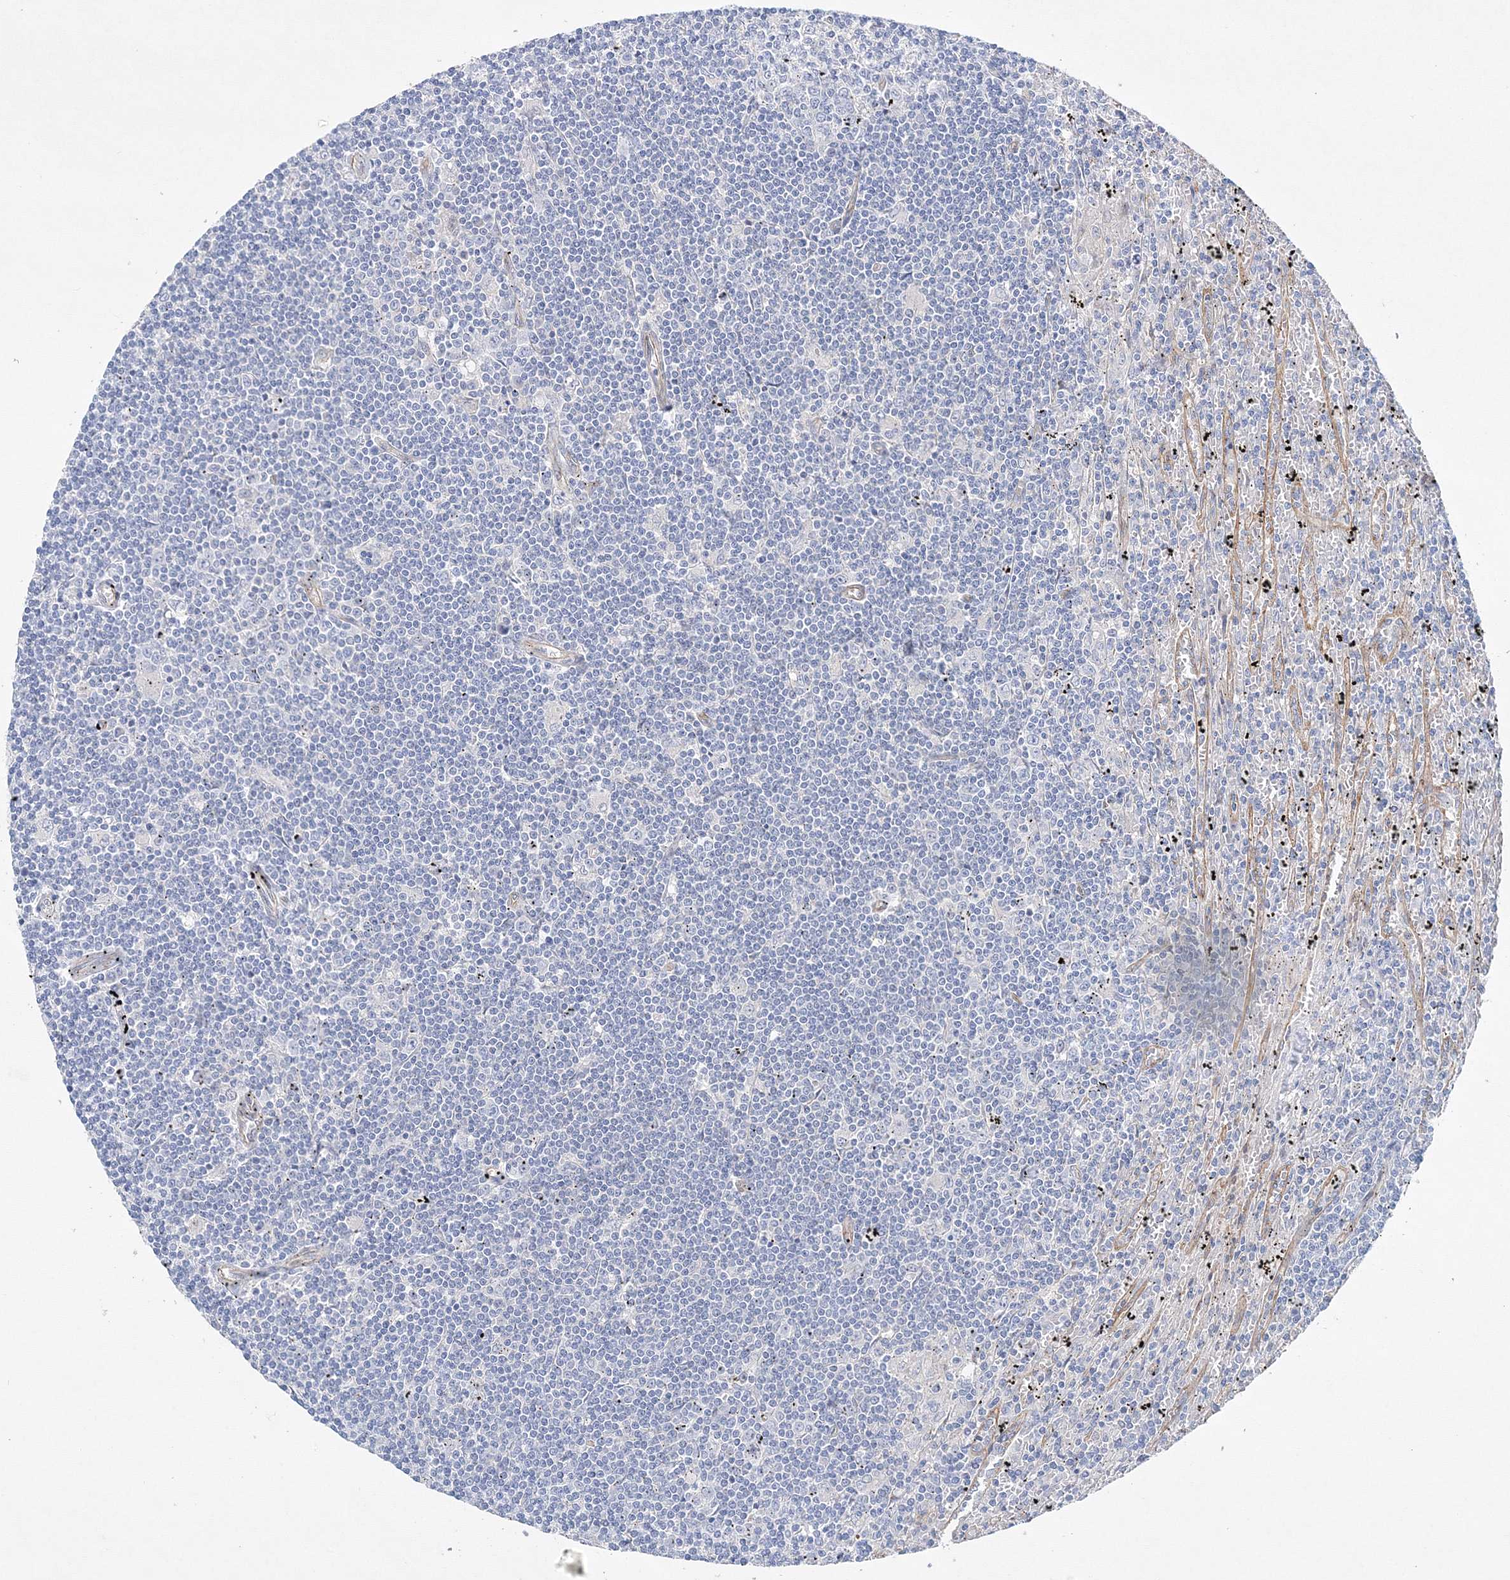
{"staining": {"intensity": "negative", "quantity": "none", "location": "none"}, "tissue": "lymphoma", "cell_type": "Tumor cells", "image_type": "cancer", "snomed": [{"axis": "morphology", "description": "Malignant lymphoma, non-Hodgkin's type, Low grade"}, {"axis": "topography", "description": "Spleen"}], "caption": "Immunohistochemical staining of lymphoma shows no significant staining in tumor cells. The staining was performed using DAB to visualize the protein expression in brown, while the nuclei were stained in blue with hematoxylin (Magnification: 20x).", "gene": "NAA40", "patient": {"sex": "male", "age": 76}}